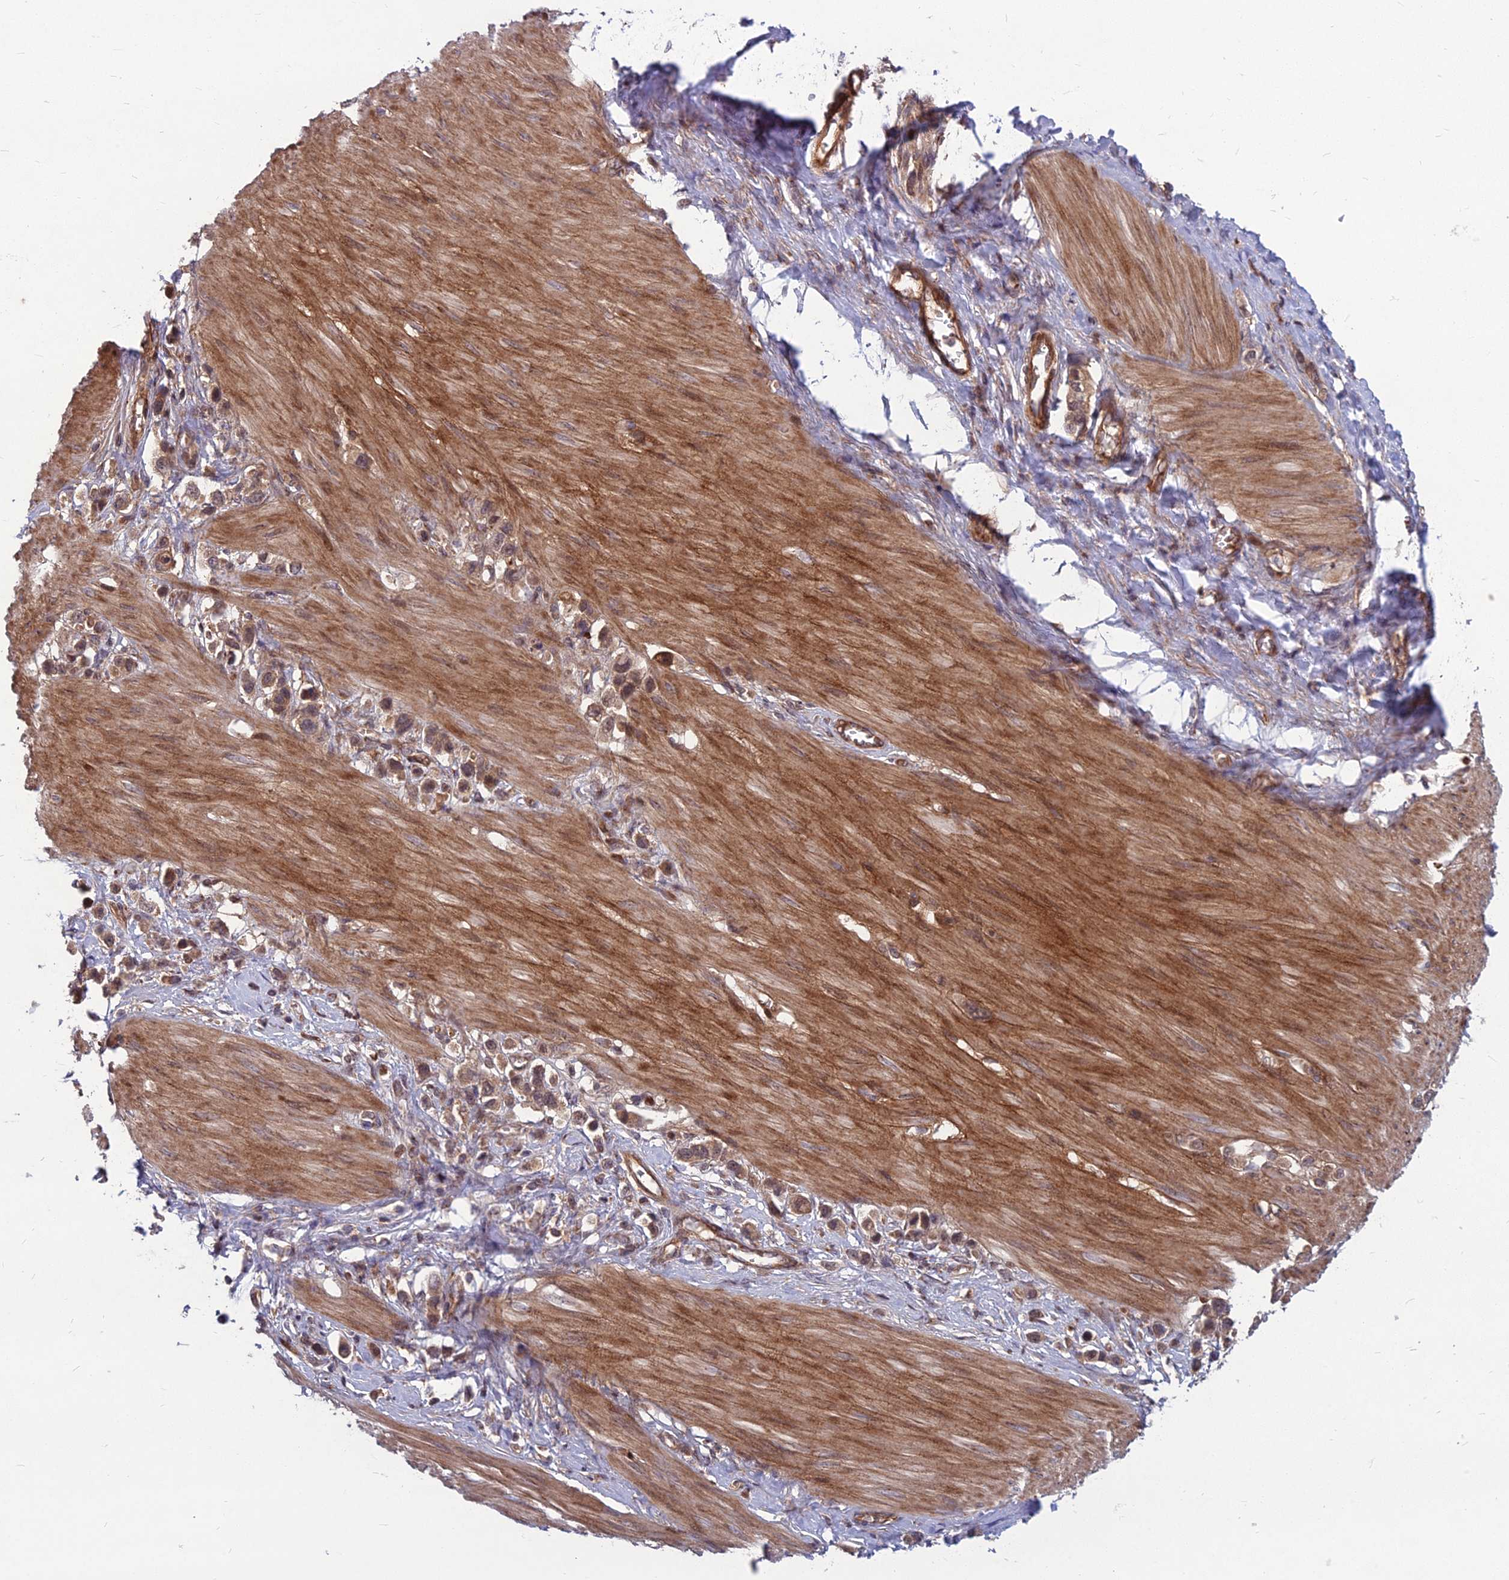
{"staining": {"intensity": "moderate", "quantity": ">75%", "location": "cytoplasmic/membranous"}, "tissue": "stomach cancer", "cell_type": "Tumor cells", "image_type": "cancer", "snomed": [{"axis": "morphology", "description": "Adenocarcinoma, NOS"}, {"axis": "topography", "description": "Stomach"}], "caption": "Immunohistochemical staining of human stomach adenocarcinoma shows medium levels of moderate cytoplasmic/membranous staining in about >75% of tumor cells.", "gene": "MFSD8", "patient": {"sex": "female", "age": 65}}